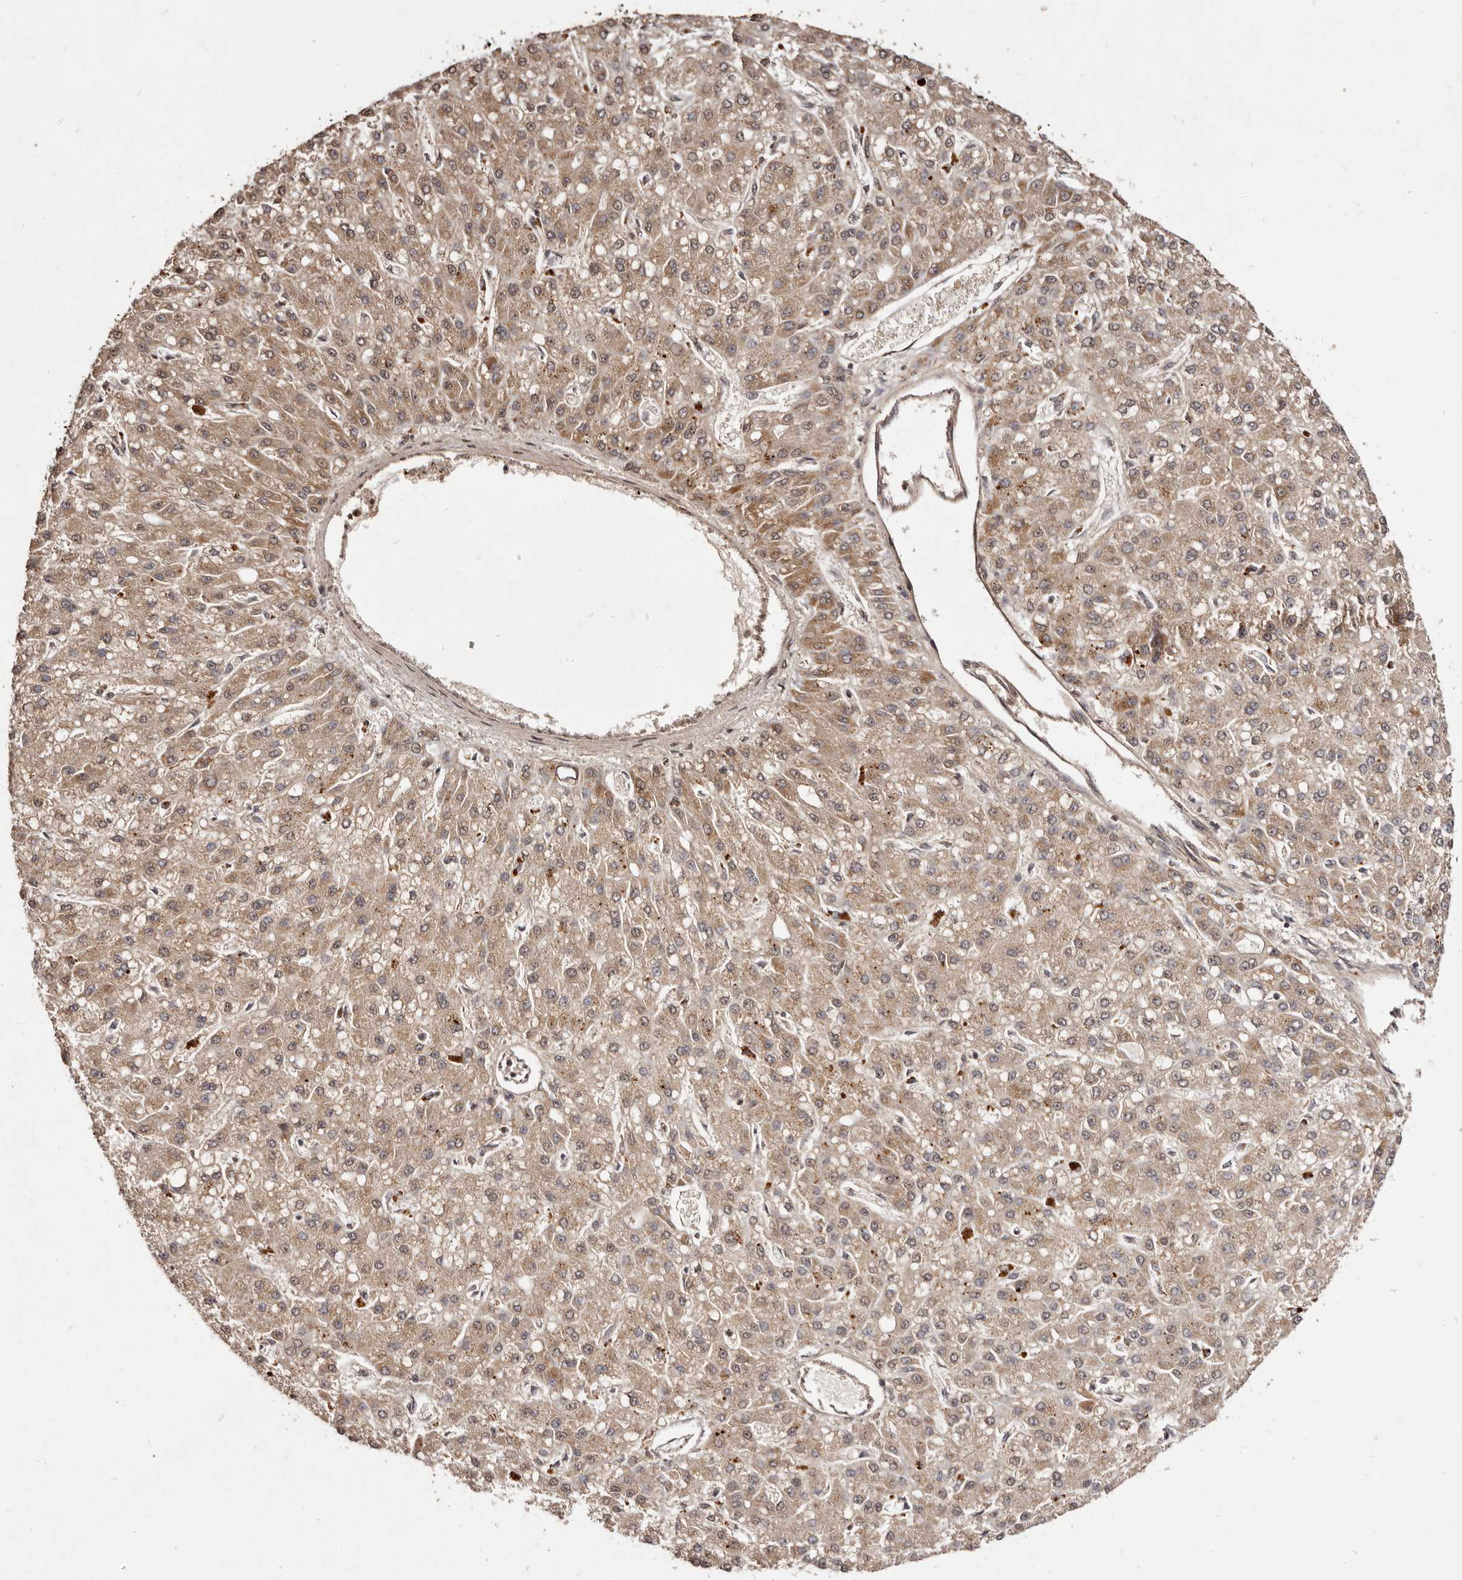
{"staining": {"intensity": "moderate", "quantity": ">75%", "location": "cytoplasmic/membranous,nuclear"}, "tissue": "liver cancer", "cell_type": "Tumor cells", "image_type": "cancer", "snomed": [{"axis": "morphology", "description": "Carcinoma, Hepatocellular, NOS"}, {"axis": "topography", "description": "Liver"}], "caption": "Liver cancer stained with a protein marker shows moderate staining in tumor cells.", "gene": "NOTCH1", "patient": {"sex": "male", "age": 67}}